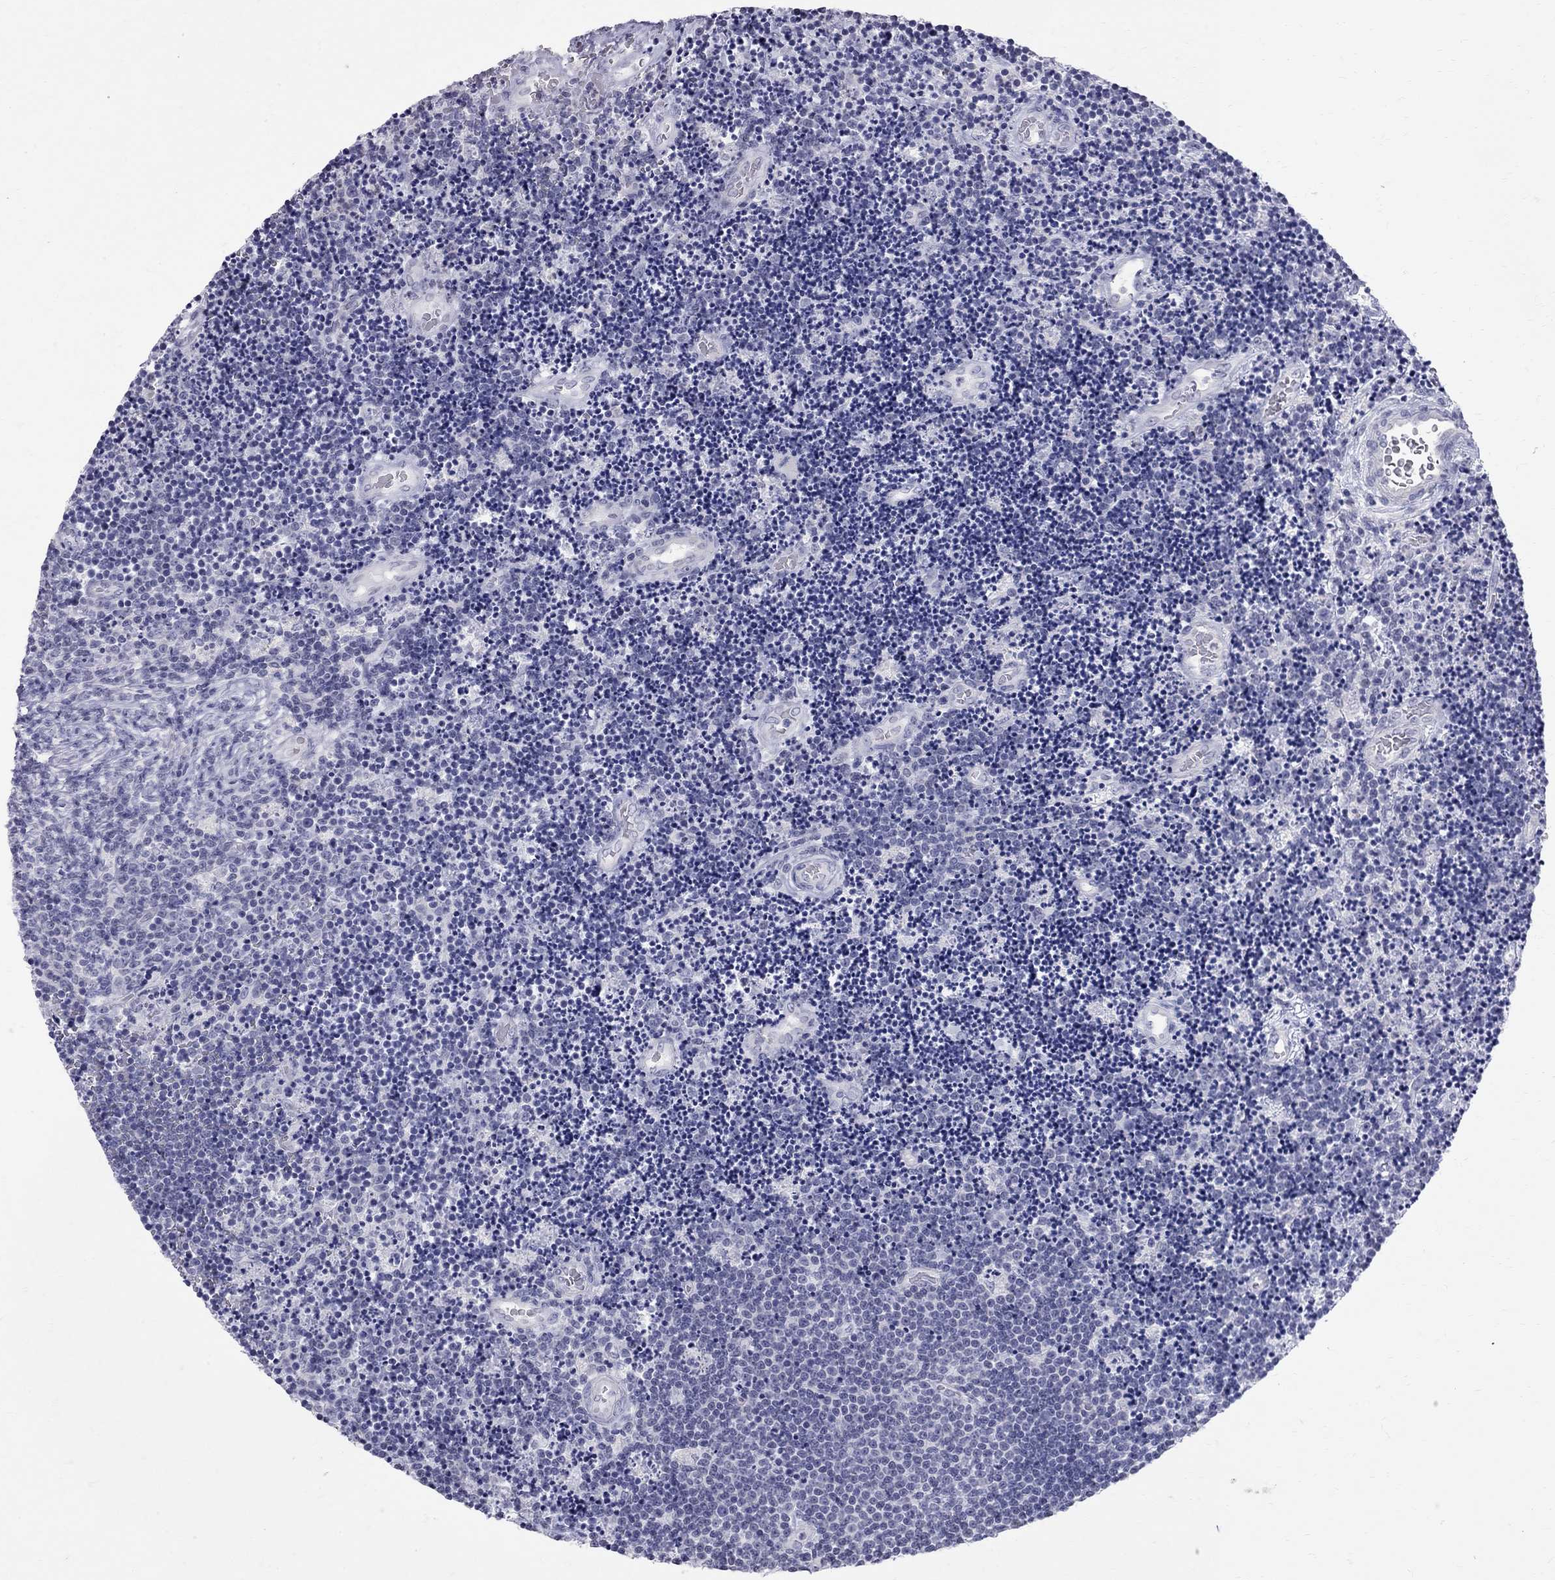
{"staining": {"intensity": "negative", "quantity": "none", "location": "none"}, "tissue": "lymphoma", "cell_type": "Tumor cells", "image_type": "cancer", "snomed": [{"axis": "morphology", "description": "Malignant lymphoma, non-Hodgkin's type, Low grade"}, {"axis": "topography", "description": "Brain"}], "caption": "Immunohistochemical staining of low-grade malignant lymphoma, non-Hodgkin's type exhibits no significant expression in tumor cells. Nuclei are stained in blue.", "gene": "MUC15", "patient": {"sex": "female", "age": 66}}